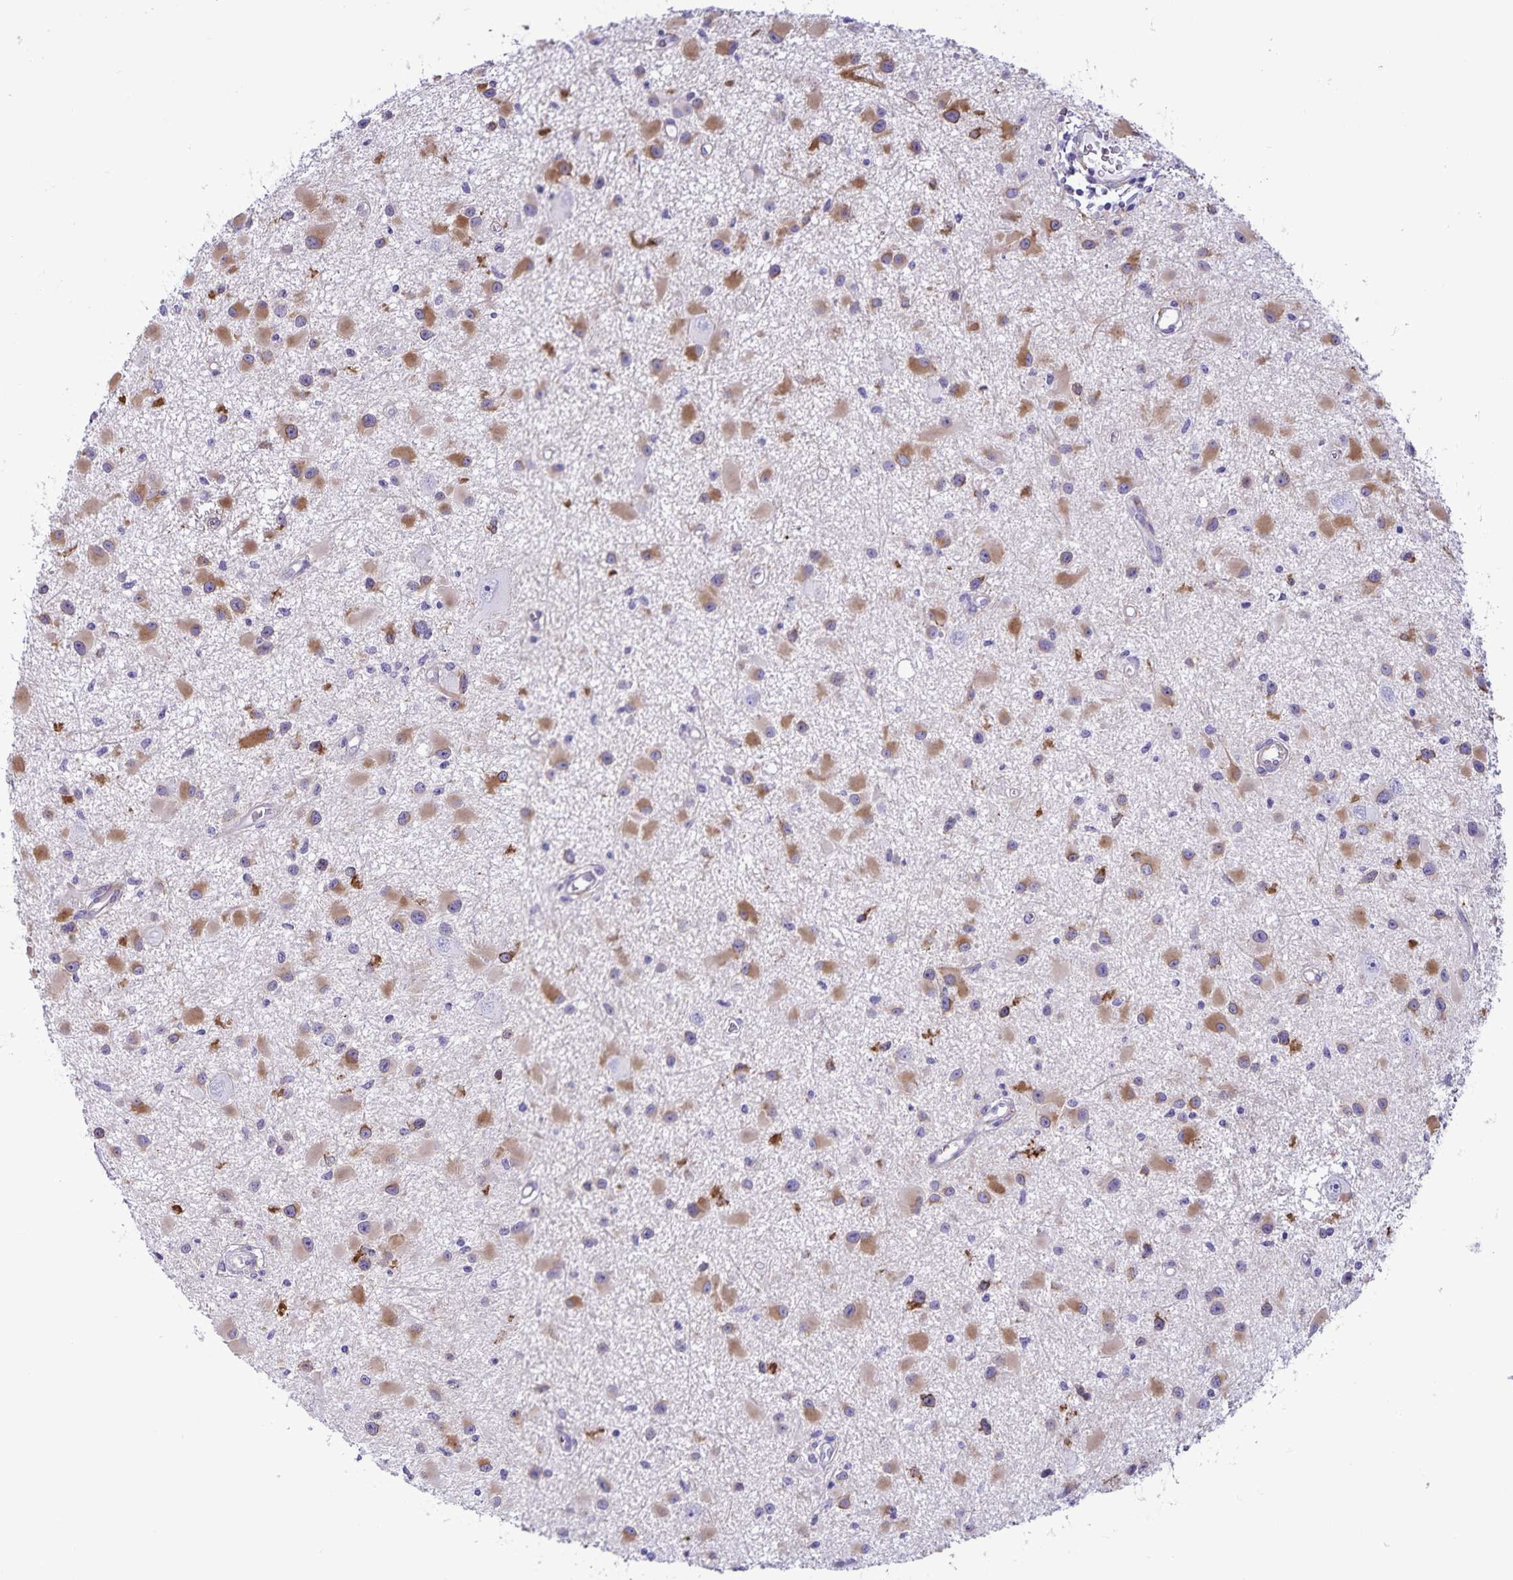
{"staining": {"intensity": "moderate", "quantity": ">75%", "location": "cytoplasmic/membranous"}, "tissue": "glioma", "cell_type": "Tumor cells", "image_type": "cancer", "snomed": [{"axis": "morphology", "description": "Glioma, malignant, High grade"}, {"axis": "topography", "description": "Brain"}], "caption": "Glioma stained for a protein (brown) demonstrates moderate cytoplasmic/membranous positive positivity in approximately >75% of tumor cells.", "gene": "RCN1", "patient": {"sex": "male", "age": 54}}